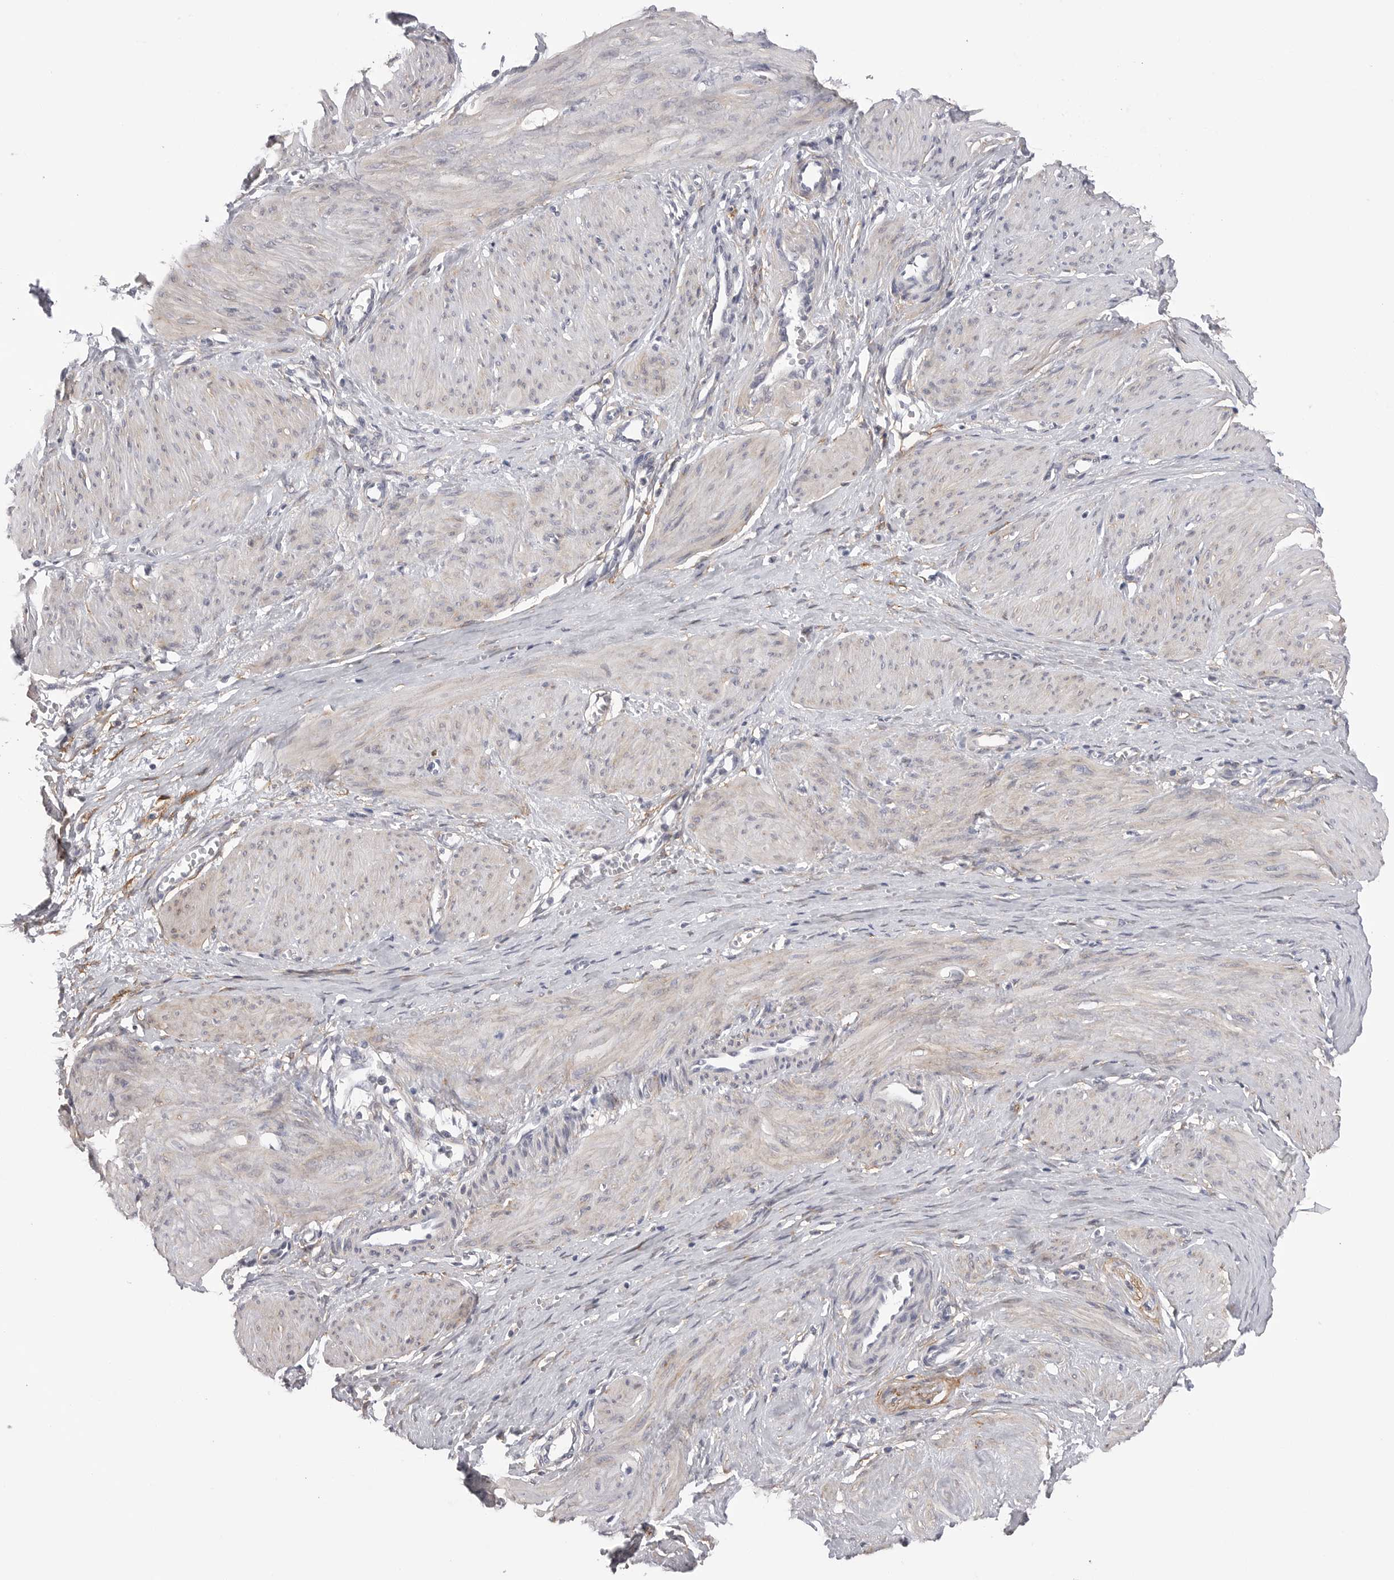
{"staining": {"intensity": "weak", "quantity": "25%-75%", "location": "cytoplasmic/membranous"}, "tissue": "smooth muscle", "cell_type": "Smooth muscle cells", "image_type": "normal", "snomed": [{"axis": "morphology", "description": "Normal tissue, NOS"}, {"axis": "topography", "description": "Endometrium"}], "caption": "Protein positivity by immunohistochemistry (IHC) exhibits weak cytoplasmic/membranous staining in approximately 25%-75% of smooth muscle cells in normal smooth muscle. Immunohistochemistry stains the protein of interest in brown and the nuclei are stained blue.", "gene": "AKAP12", "patient": {"sex": "female", "age": 33}}